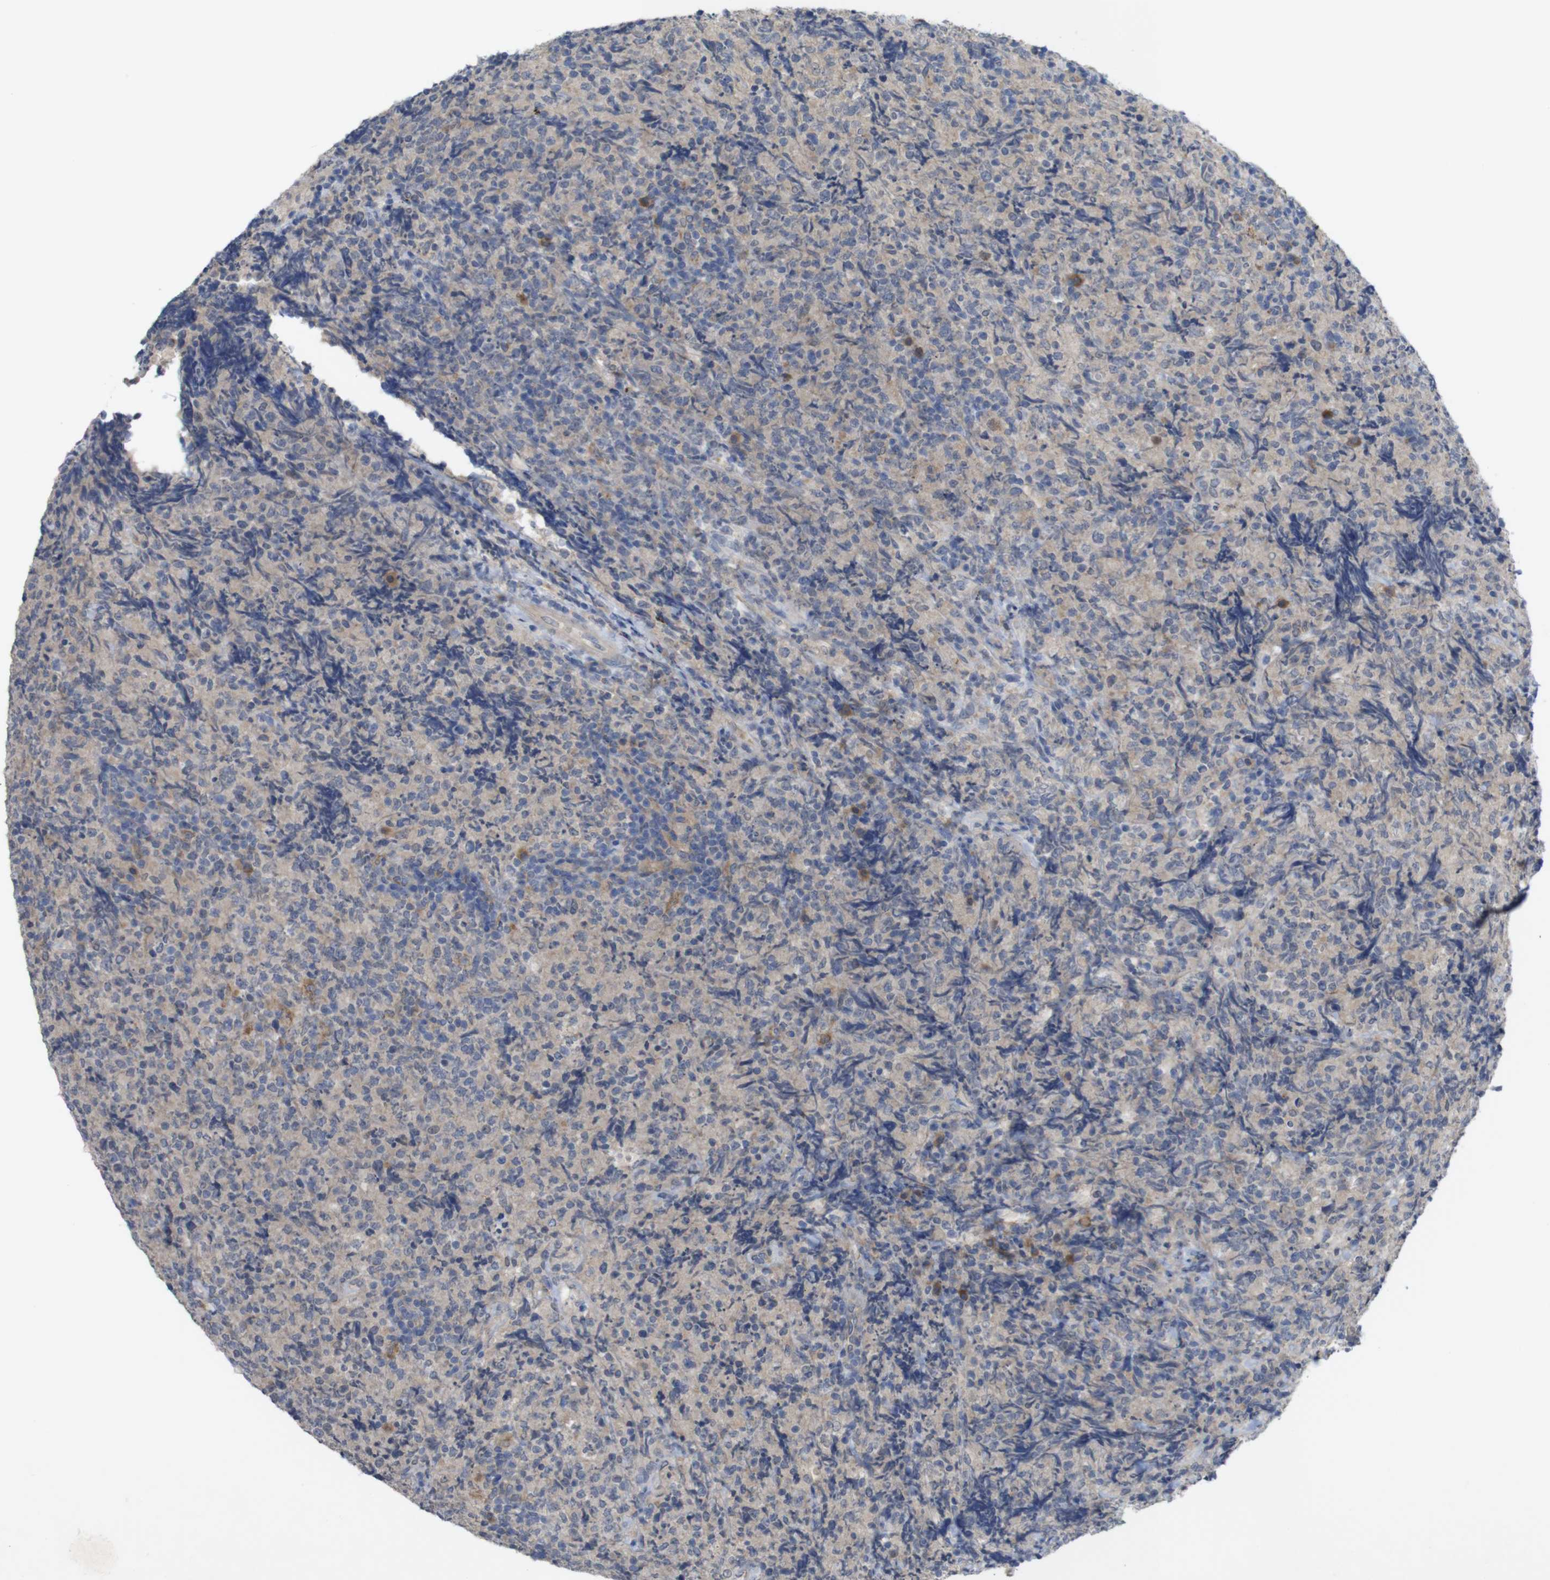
{"staining": {"intensity": "moderate", "quantity": "<25%", "location": "cytoplasmic/membranous"}, "tissue": "lymphoma", "cell_type": "Tumor cells", "image_type": "cancer", "snomed": [{"axis": "morphology", "description": "Malignant lymphoma, non-Hodgkin's type, High grade"}, {"axis": "topography", "description": "Tonsil"}], "caption": "A histopathology image of malignant lymphoma, non-Hodgkin's type (high-grade) stained for a protein demonstrates moderate cytoplasmic/membranous brown staining in tumor cells. Nuclei are stained in blue.", "gene": "BCAR3", "patient": {"sex": "female", "age": 36}}